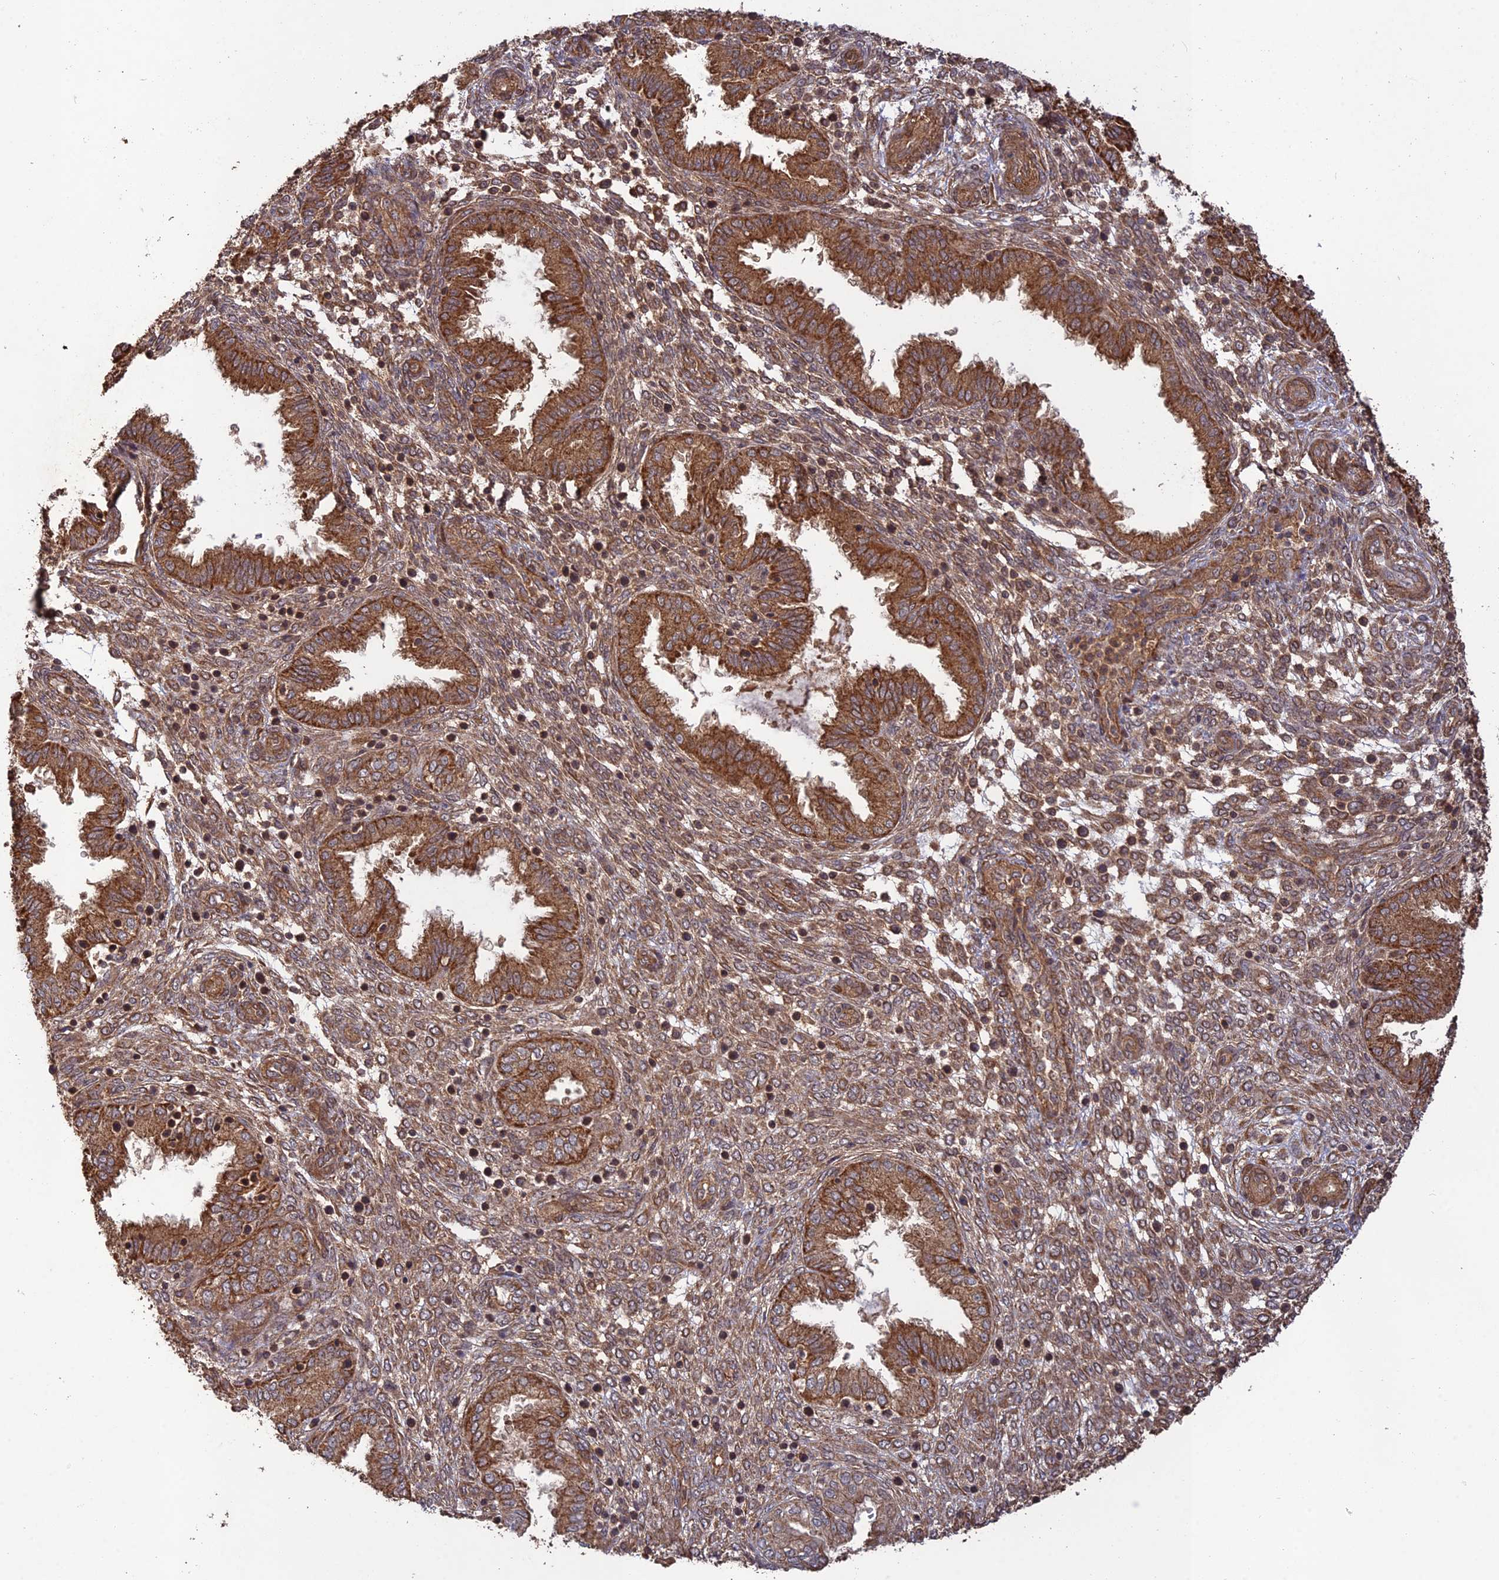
{"staining": {"intensity": "moderate", "quantity": "25%-75%", "location": "cytoplasmic/membranous"}, "tissue": "endometrium", "cell_type": "Cells in endometrial stroma", "image_type": "normal", "snomed": [{"axis": "morphology", "description": "Normal tissue, NOS"}, {"axis": "topography", "description": "Endometrium"}], "caption": "Moderate cytoplasmic/membranous expression is appreciated in approximately 25%-75% of cells in endometrial stroma in benign endometrium.", "gene": "CCDC174", "patient": {"sex": "female", "age": 33}}